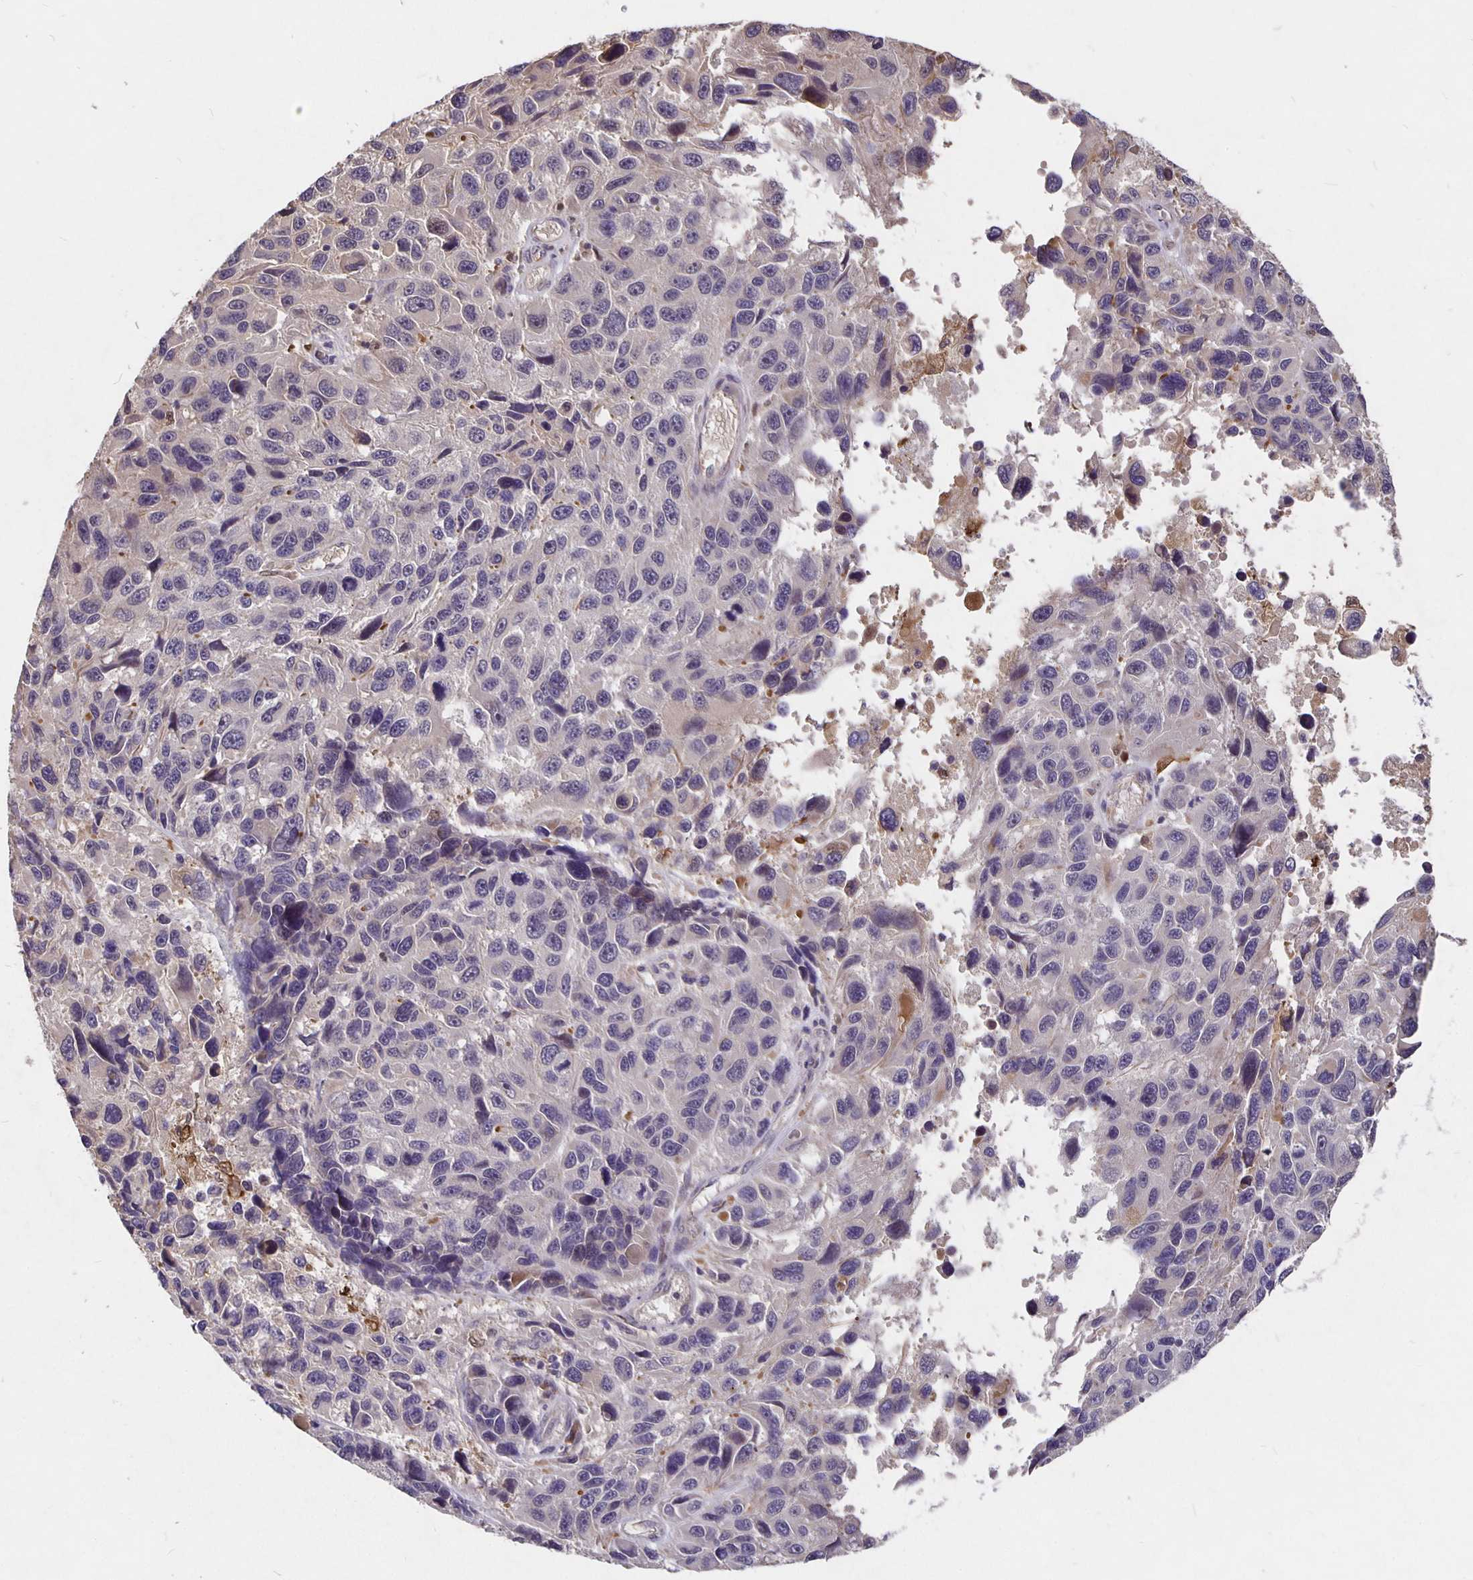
{"staining": {"intensity": "negative", "quantity": "none", "location": "none"}, "tissue": "melanoma", "cell_type": "Tumor cells", "image_type": "cancer", "snomed": [{"axis": "morphology", "description": "Malignant melanoma, NOS"}, {"axis": "topography", "description": "Skin"}], "caption": "Malignant melanoma stained for a protein using IHC reveals no positivity tumor cells.", "gene": "NOG", "patient": {"sex": "male", "age": 53}}